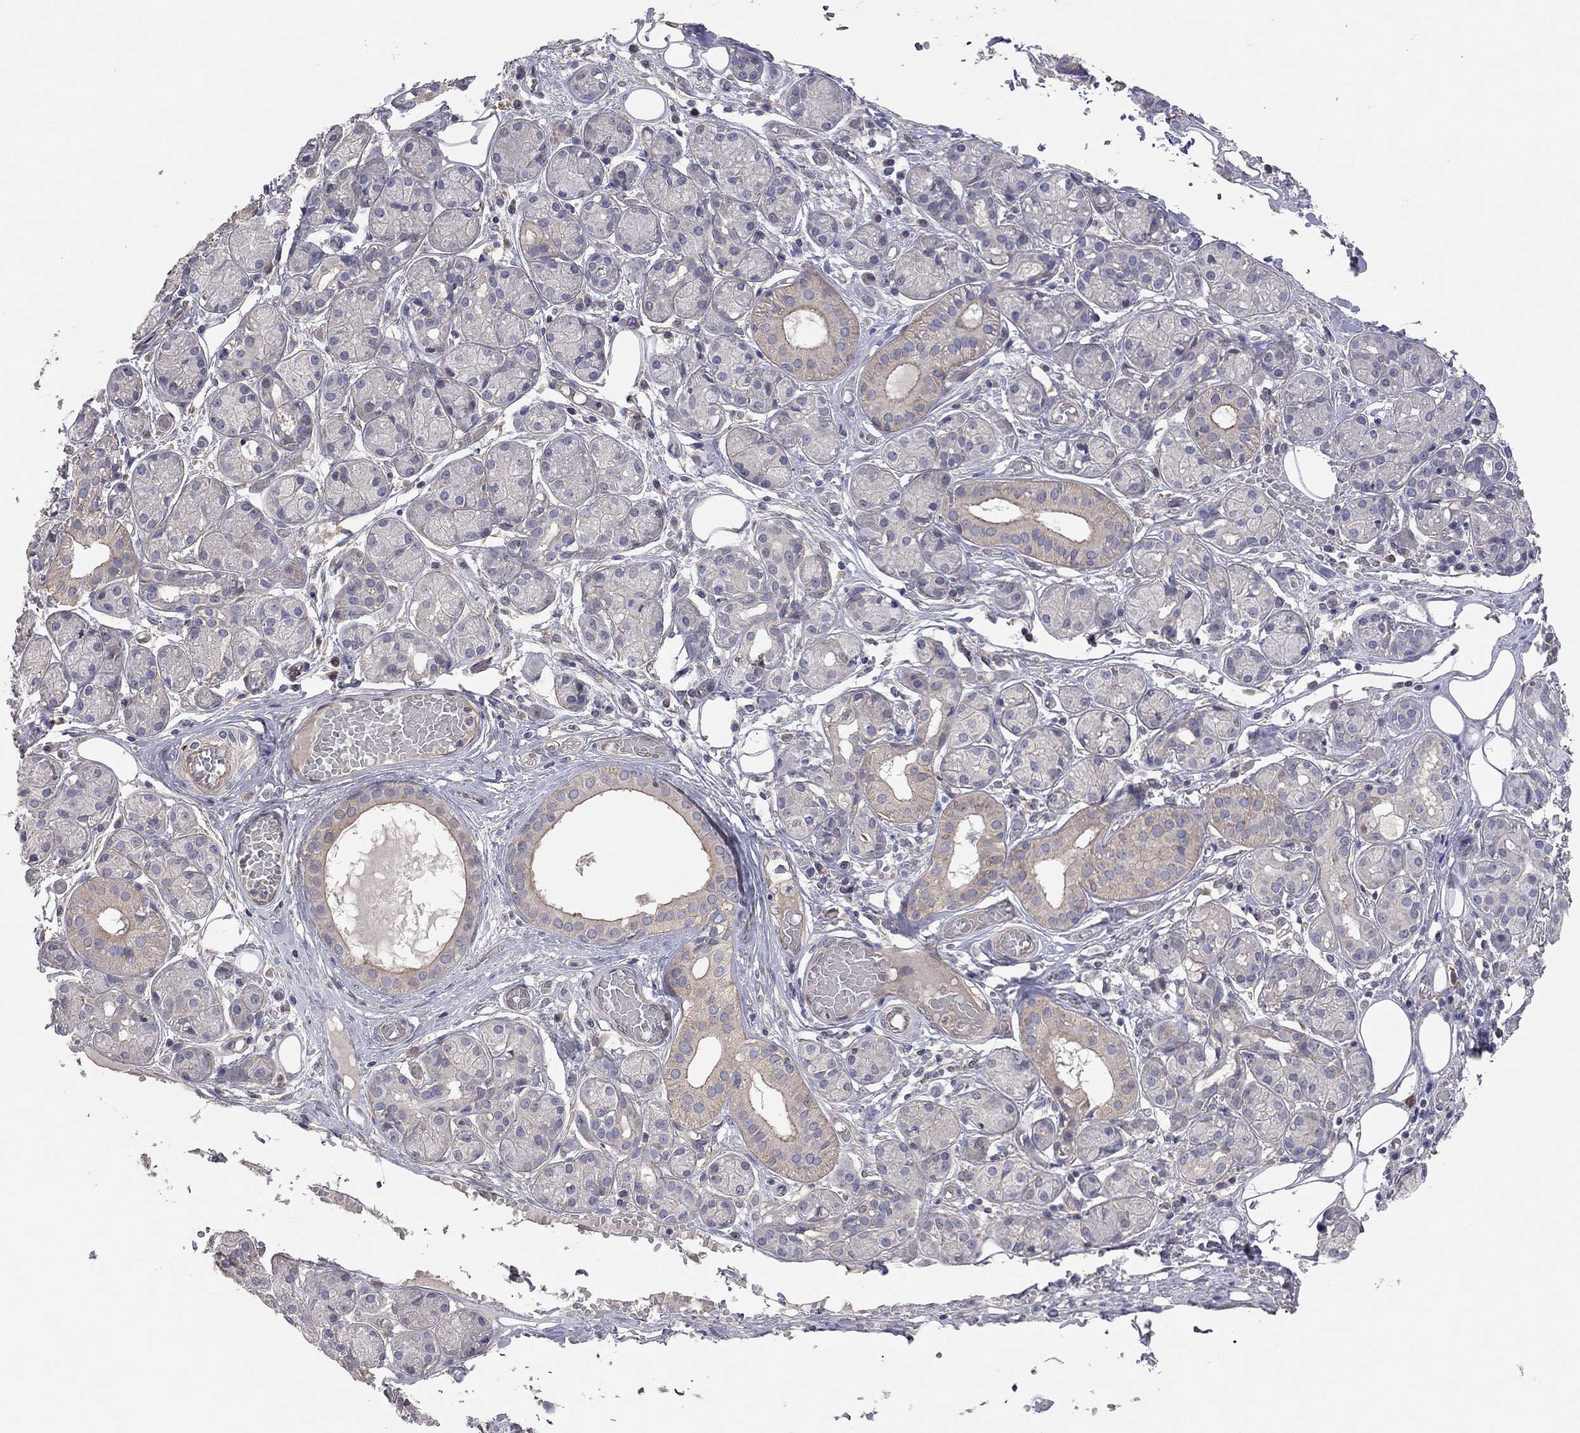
{"staining": {"intensity": "weak", "quantity": "25%-75%", "location": "cytoplasmic/membranous"}, "tissue": "salivary gland", "cell_type": "Glandular cells", "image_type": "normal", "snomed": [{"axis": "morphology", "description": "Normal tissue, NOS"}, {"axis": "topography", "description": "Salivary gland"}, {"axis": "topography", "description": "Peripheral nerve tissue"}], "caption": "High-magnification brightfield microscopy of normal salivary gland stained with DAB (brown) and counterstained with hematoxylin (blue). glandular cells exhibit weak cytoplasmic/membranous staining is appreciated in approximately25%-75% of cells.", "gene": "KCNB1", "patient": {"sex": "male", "age": 71}}